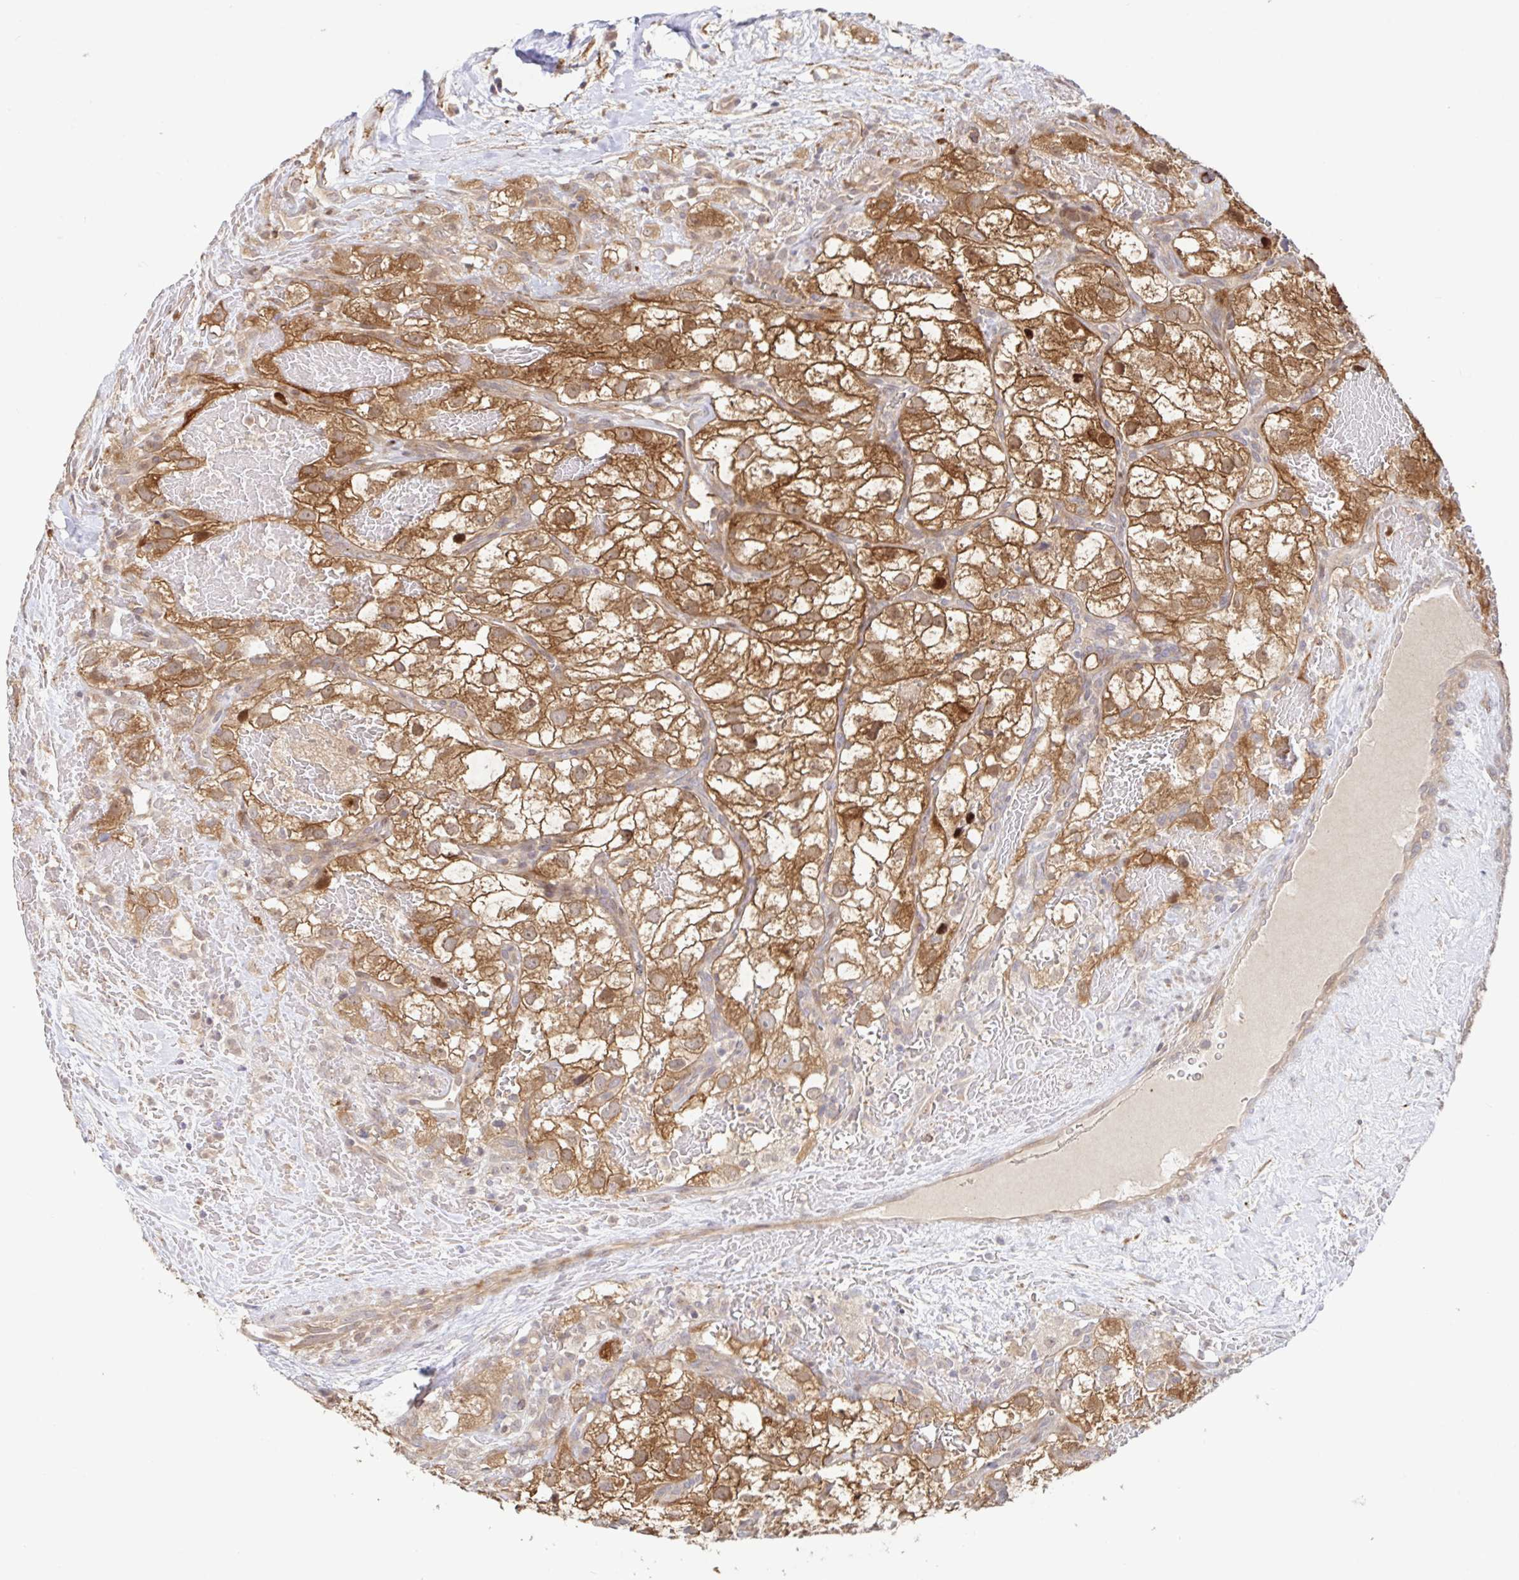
{"staining": {"intensity": "moderate", "quantity": ">75%", "location": "cytoplasmic/membranous"}, "tissue": "renal cancer", "cell_type": "Tumor cells", "image_type": "cancer", "snomed": [{"axis": "morphology", "description": "Adenocarcinoma, NOS"}, {"axis": "topography", "description": "Kidney"}], "caption": "Immunohistochemistry staining of renal cancer (adenocarcinoma), which exhibits medium levels of moderate cytoplasmic/membranous positivity in approximately >75% of tumor cells indicating moderate cytoplasmic/membranous protein positivity. The staining was performed using DAB (brown) for protein detection and nuclei were counterstained in hematoxylin (blue).", "gene": "AACS", "patient": {"sex": "male", "age": 59}}